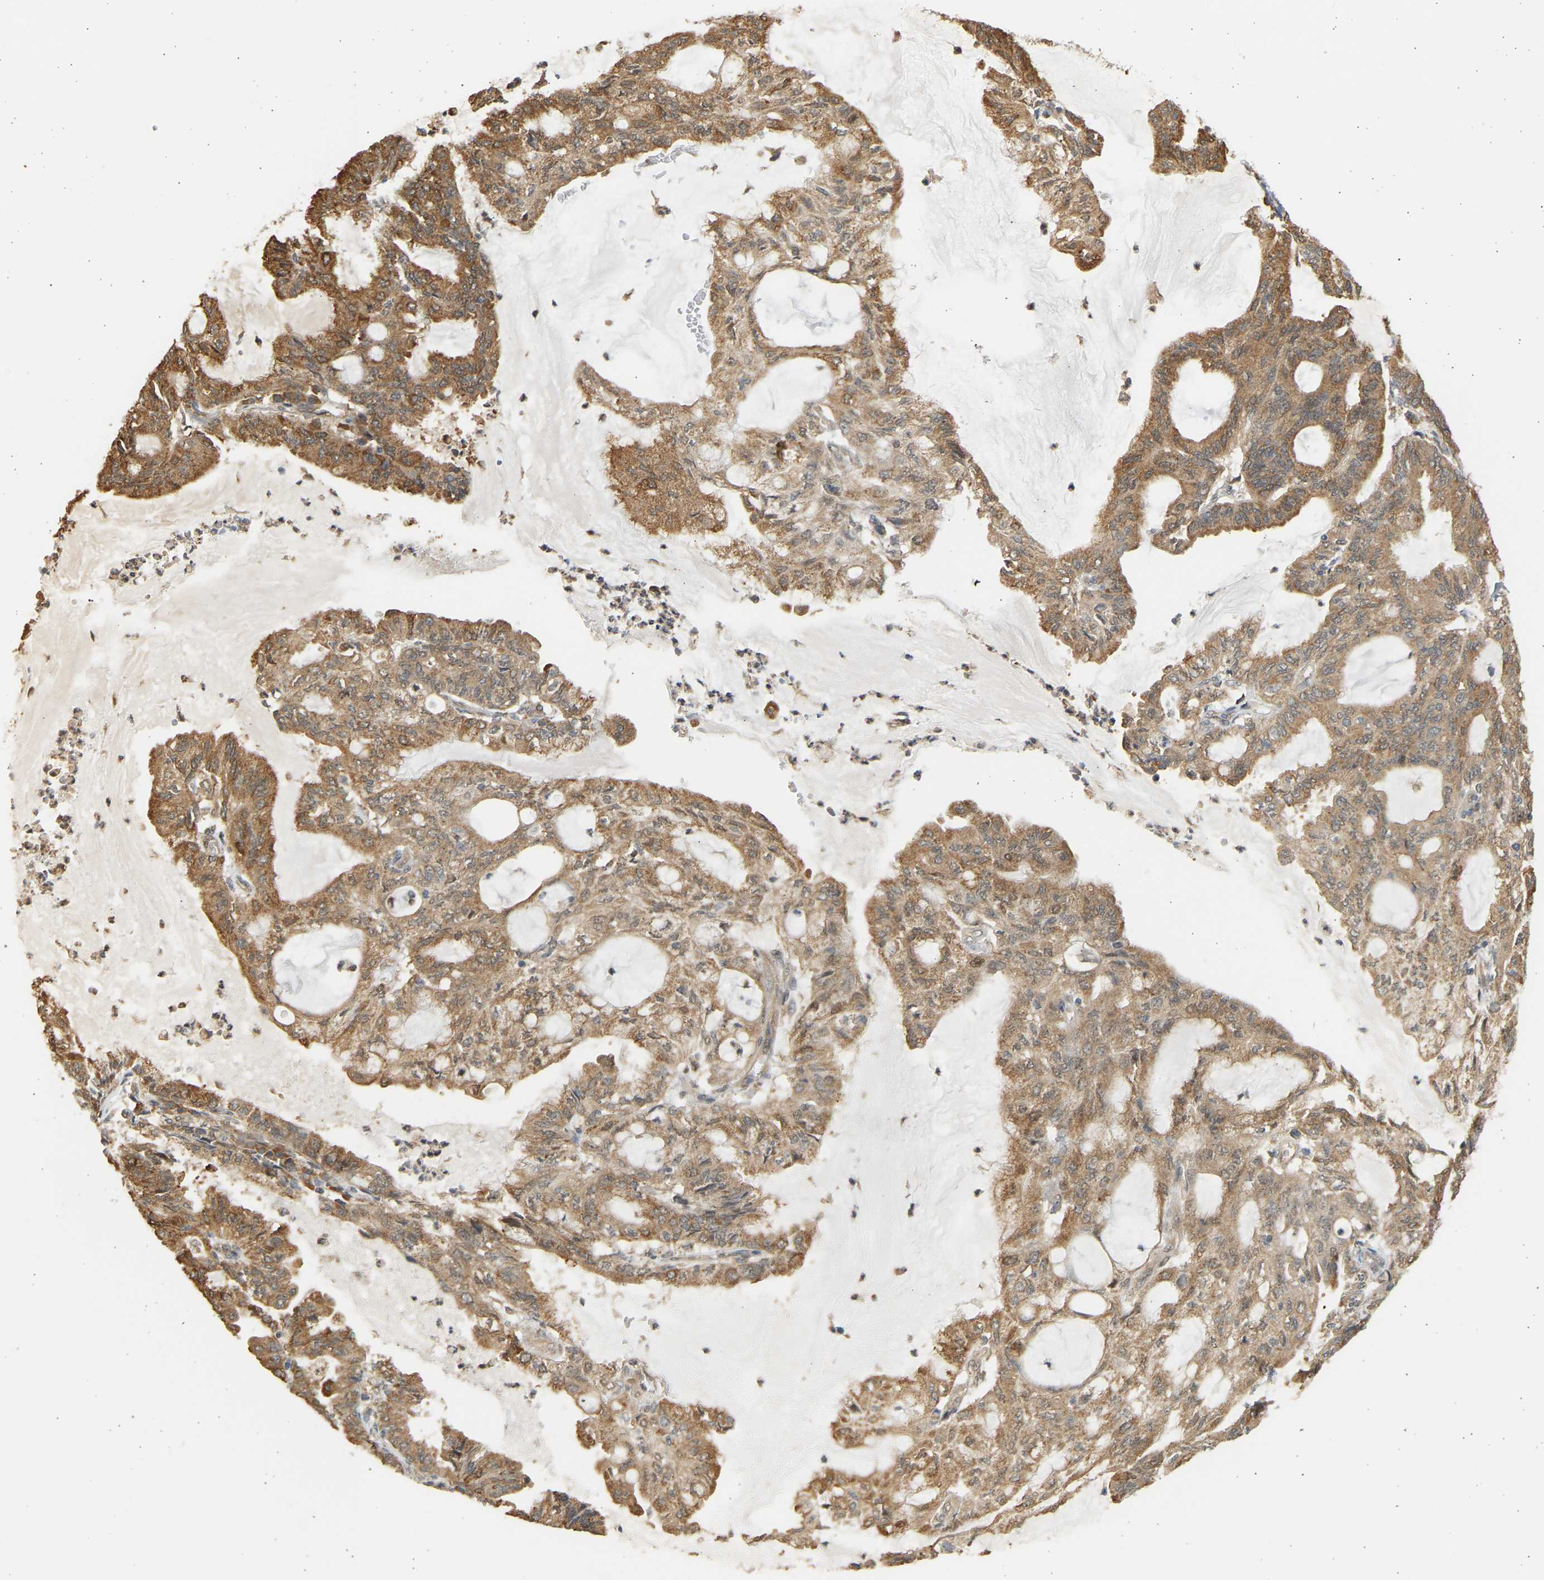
{"staining": {"intensity": "moderate", "quantity": ">75%", "location": "cytoplasmic/membranous"}, "tissue": "endometrial cancer", "cell_type": "Tumor cells", "image_type": "cancer", "snomed": [{"axis": "morphology", "description": "Adenocarcinoma, NOS"}, {"axis": "topography", "description": "Endometrium"}], "caption": "Human endometrial cancer stained with a brown dye shows moderate cytoplasmic/membranous positive positivity in approximately >75% of tumor cells.", "gene": "B4GALT6", "patient": {"sex": "female", "age": 86}}